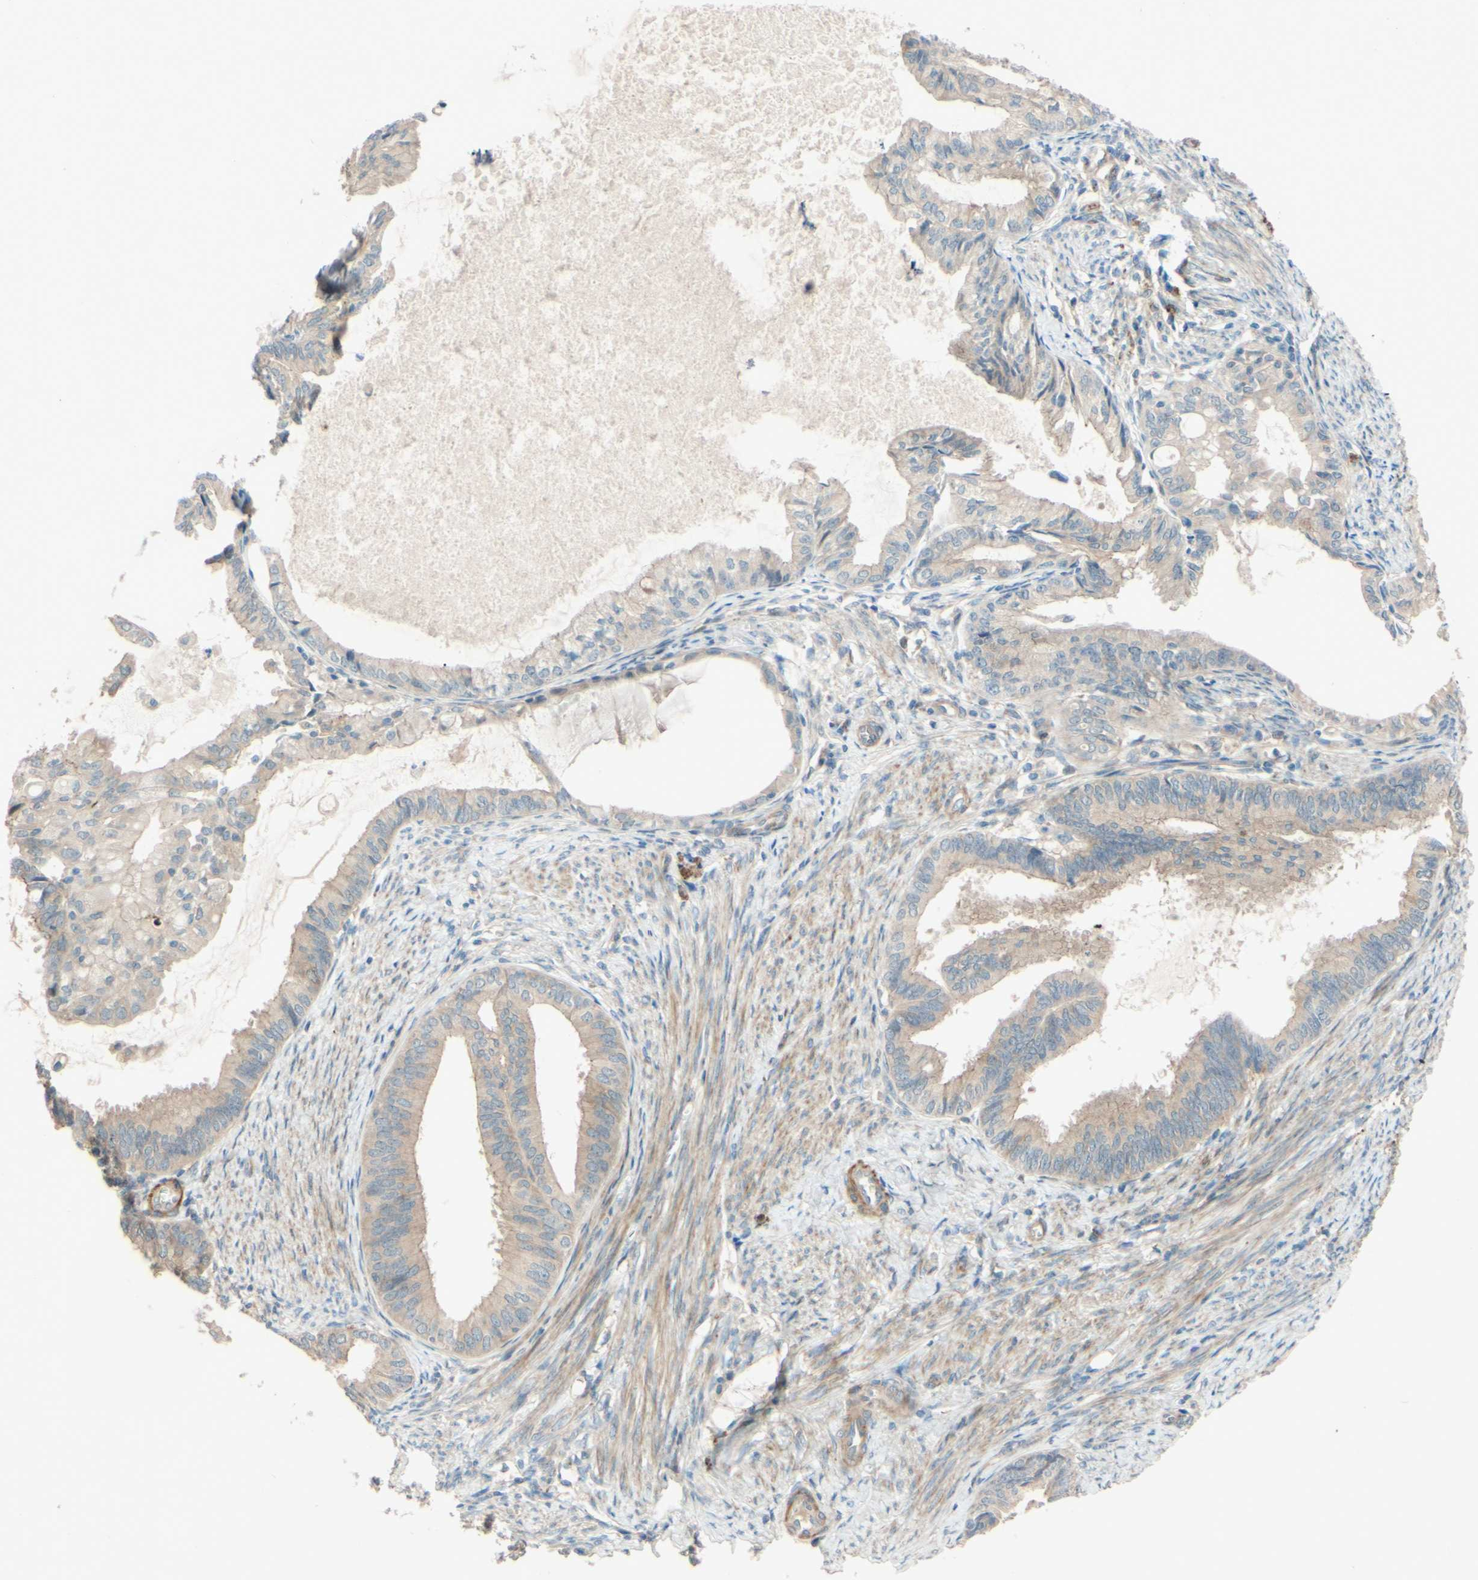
{"staining": {"intensity": "weak", "quantity": ">75%", "location": "cytoplasmic/membranous"}, "tissue": "endometrial cancer", "cell_type": "Tumor cells", "image_type": "cancer", "snomed": [{"axis": "morphology", "description": "Adenocarcinoma, NOS"}, {"axis": "topography", "description": "Endometrium"}], "caption": "Adenocarcinoma (endometrial) stained with a brown dye shows weak cytoplasmic/membranous positive positivity in approximately >75% of tumor cells.", "gene": "ADAM17", "patient": {"sex": "female", "age": 86}}